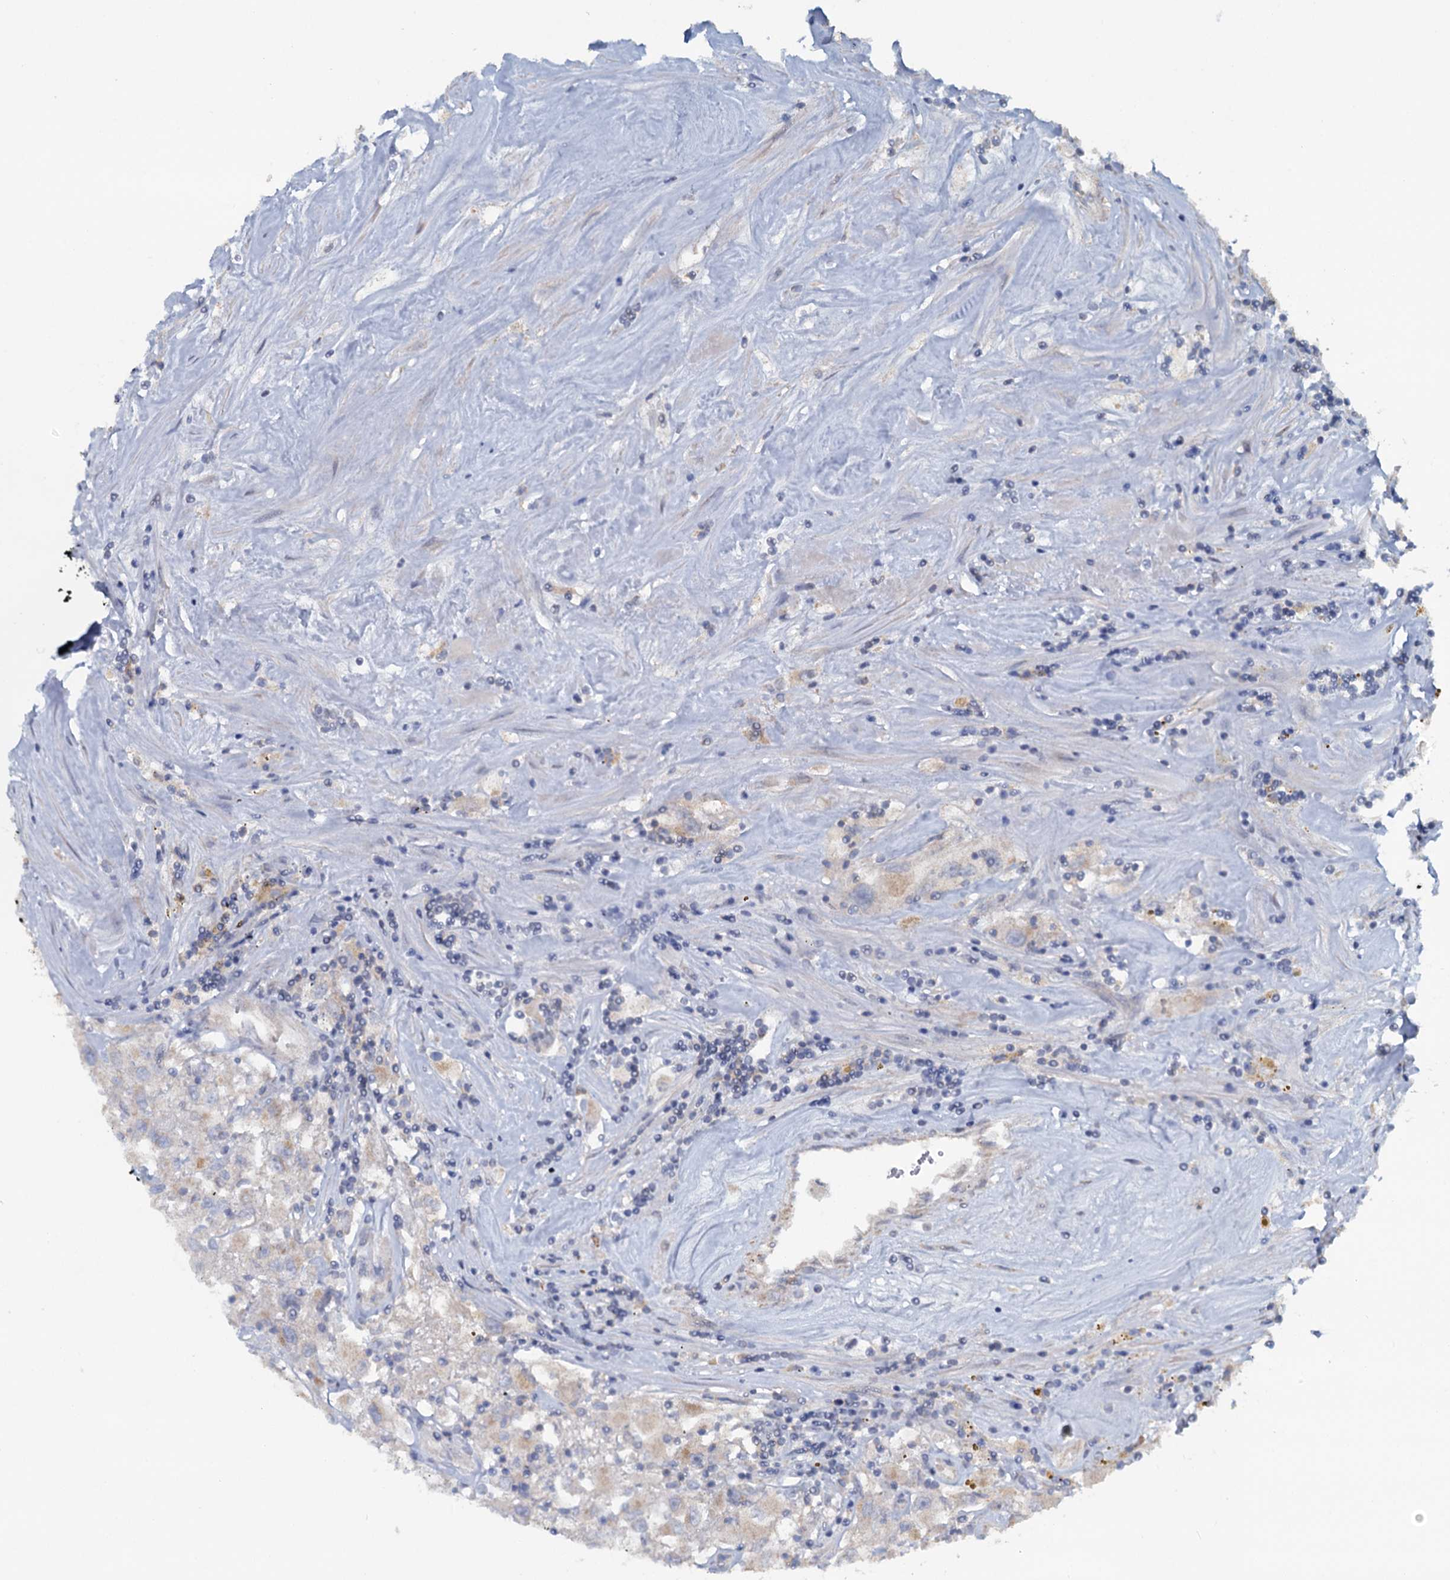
{"staining": {"intensity": "negative", "quantity": "none", "location": "none"}, "tissue": "renal cancer", "cell_type": "Tumor cells", "image_type": "cancer", "snomed": [{"axis": "morphology", "description": "Adenocarcinoma, NOS"}, {"axis": "topography", "description": "Kidney"}], "caption": "Immunohistochemical staining of human renal cancer (adenocarcinoma) exhibits no significant staining in tumor cells.", "gene": "FUNDC1", "patient": {"sex": "female", "age": 52}}